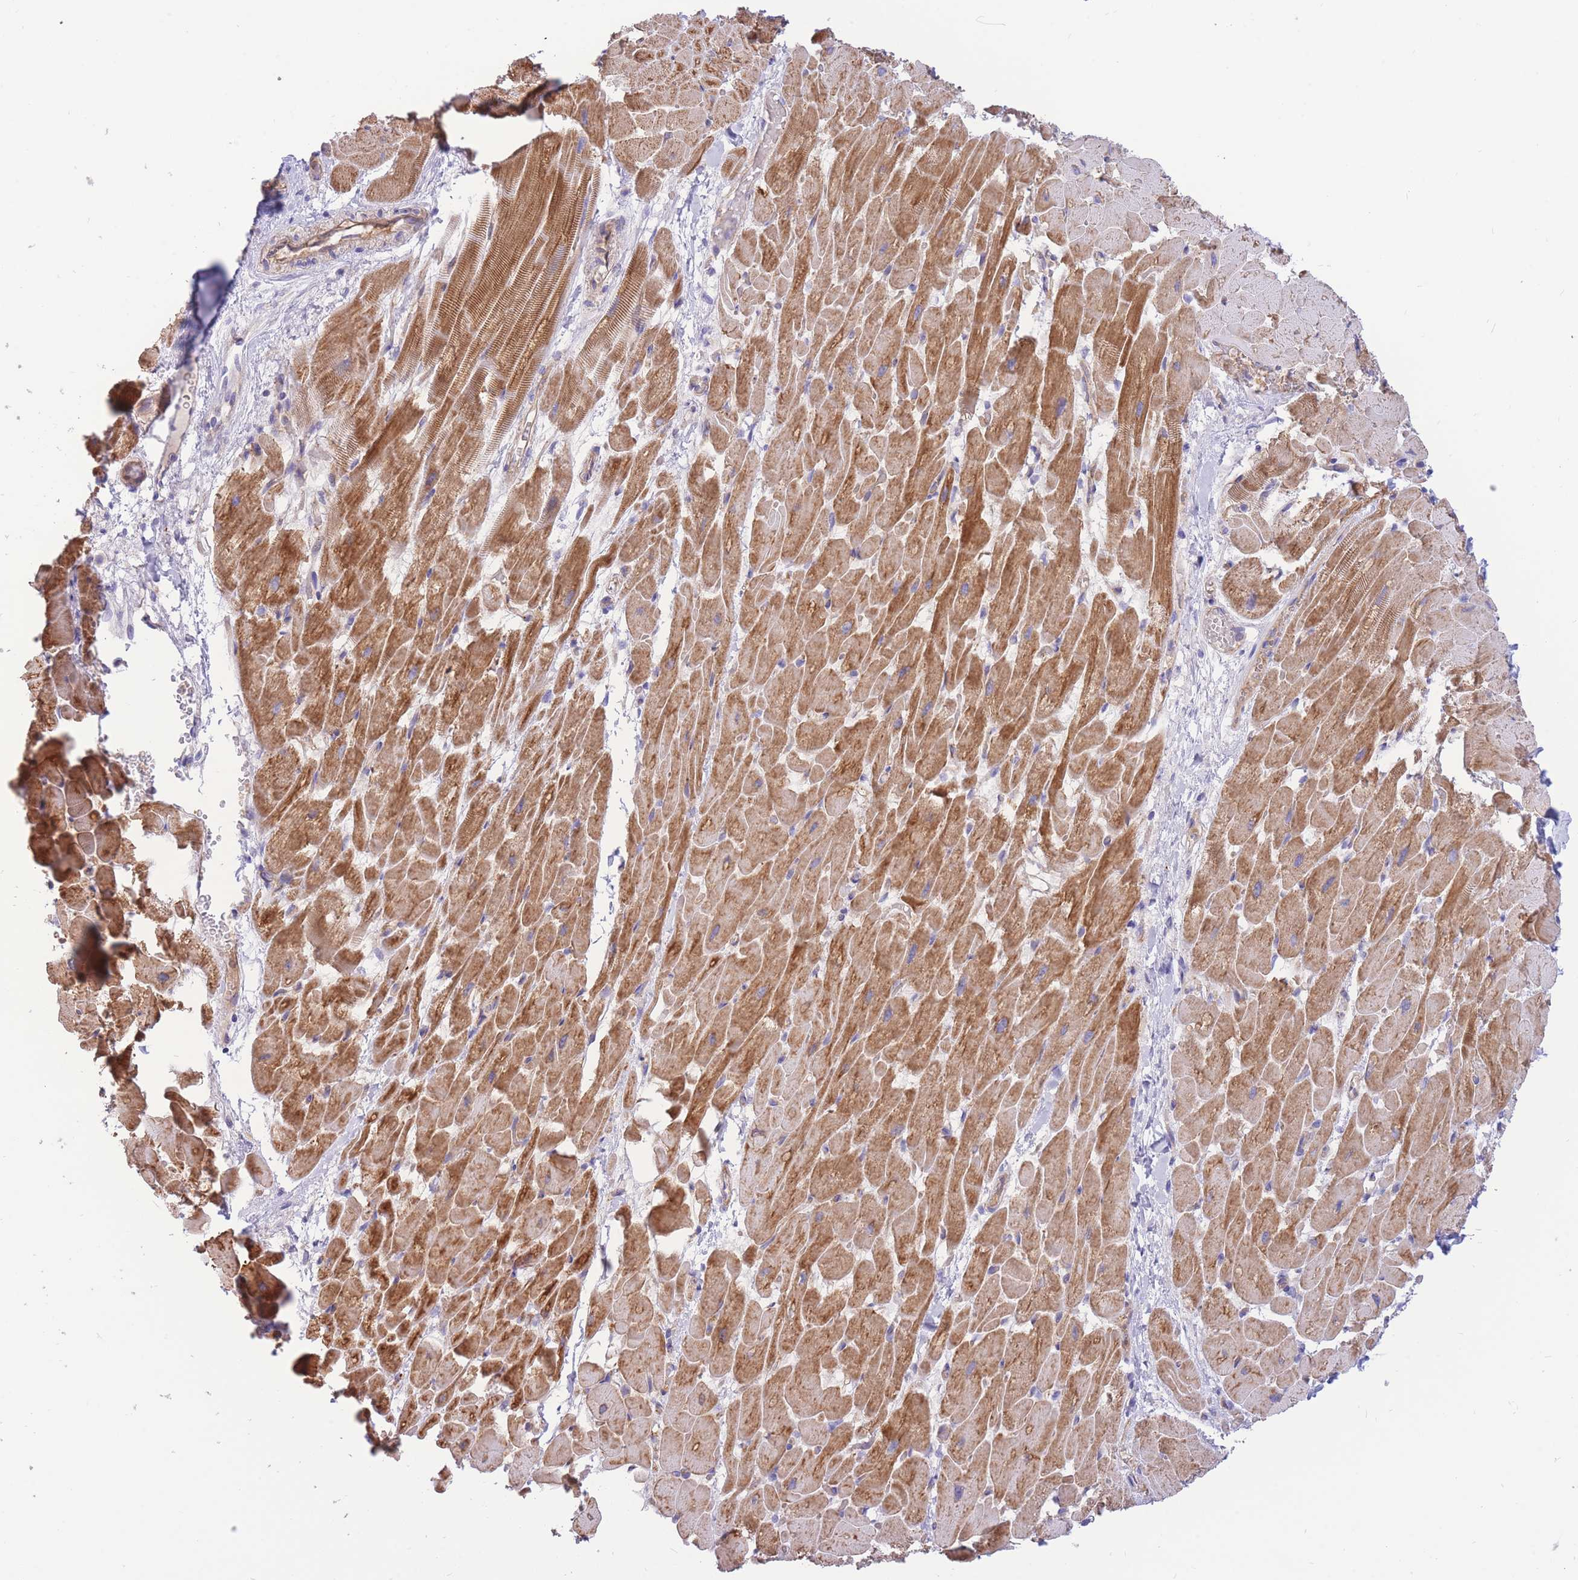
{"staining": {"intensity": "moderate", "quantity": ">75%", "location": "cytoplasmic/membranous"}, "tissue": "heart muscle", "cell_type": "Cardiomyocytes", "image_type": "normal", "snomed": [{"axis": "morphology", "description": "Normal tissue, NOS"}, {"axis": "topography", "description": "Heart"}], "caption": "Immunohistochemical staining of normal human heart muscle exhibits medium levels of moderate cytoplasmic/membranous staining in about >75% of cardiomyocytes.", "gene": "SULT1A1", "patient": {"sex": "male", "age": 37}}